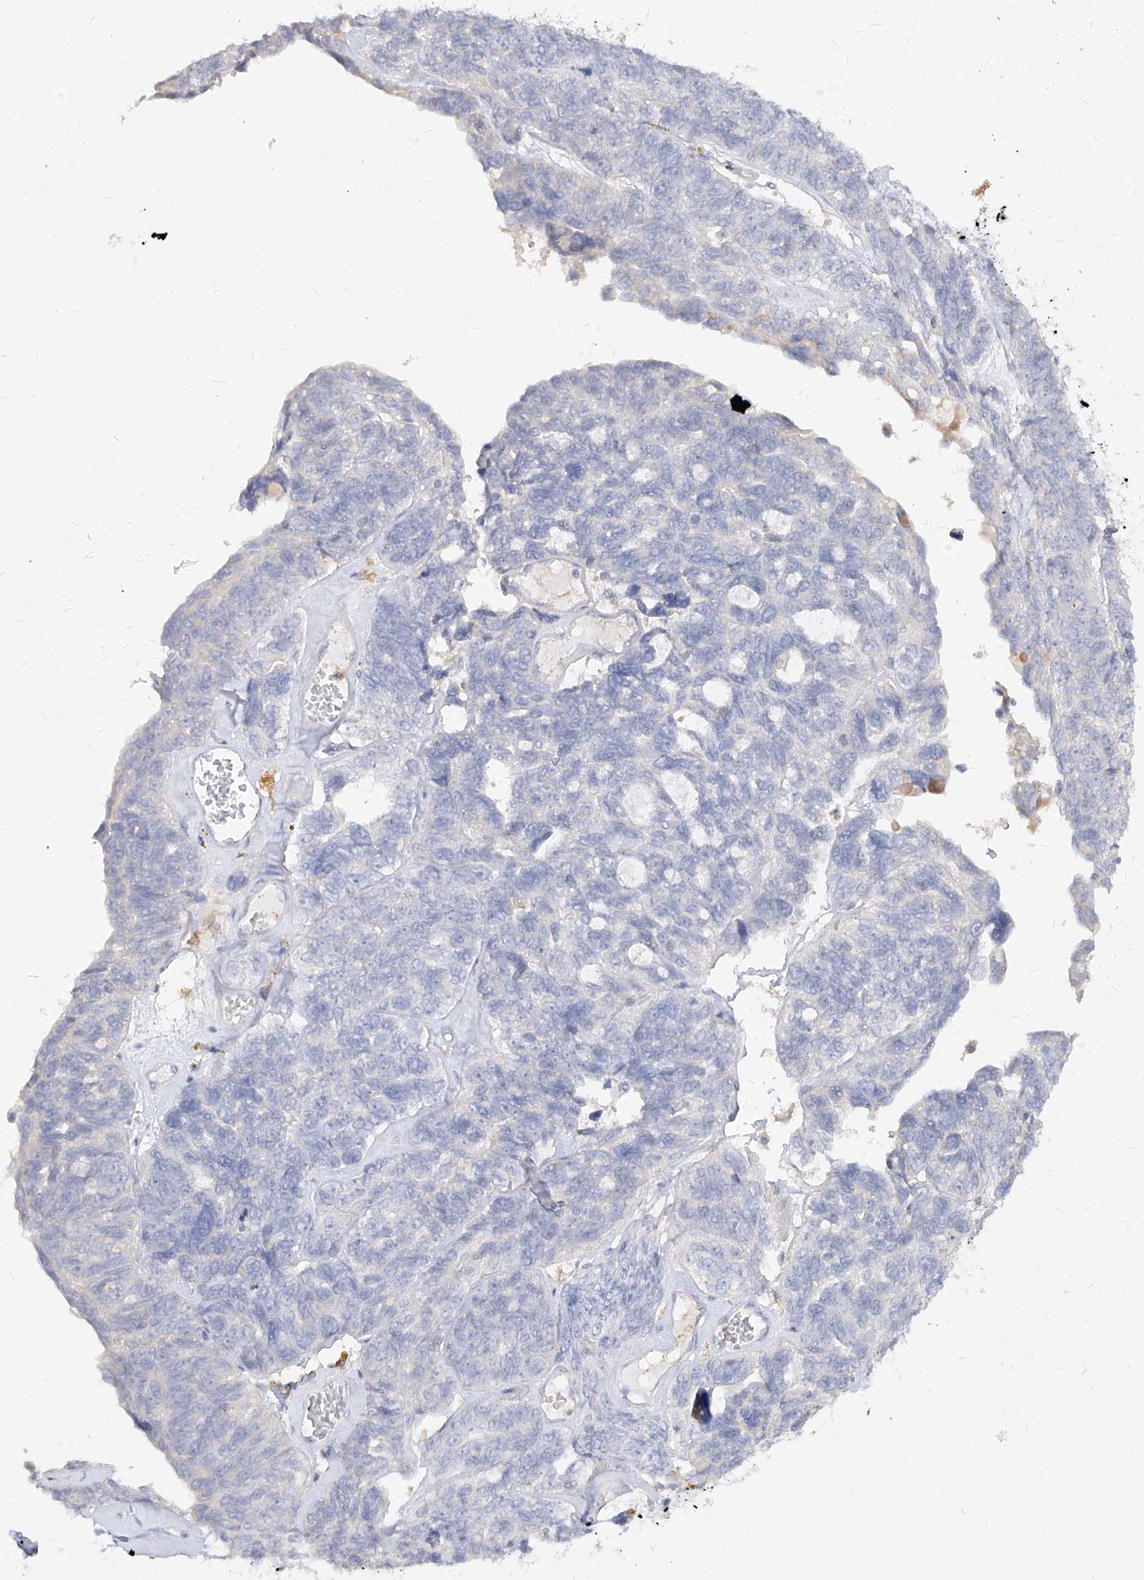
{"staining": {"intensity": "negative", "quantity": "none", "location": "none"}, "tissue": "ovarian cancer", "cell_type": "Tumor cells", "image_type": "cancer", "snomed": [{"axis": "morphology", "description": "Cystadenocarcinoma, serous, NOS"}, {"axis": "topography", "description": "Ovary"}], "caption": "Serous cystadenocarcinoma (ovarian) was stained to show a protein in brown. There is no significant expression in tumor cells.", "gene": "RBFOX3", "patient": {"sex": "female", "age": 79}}